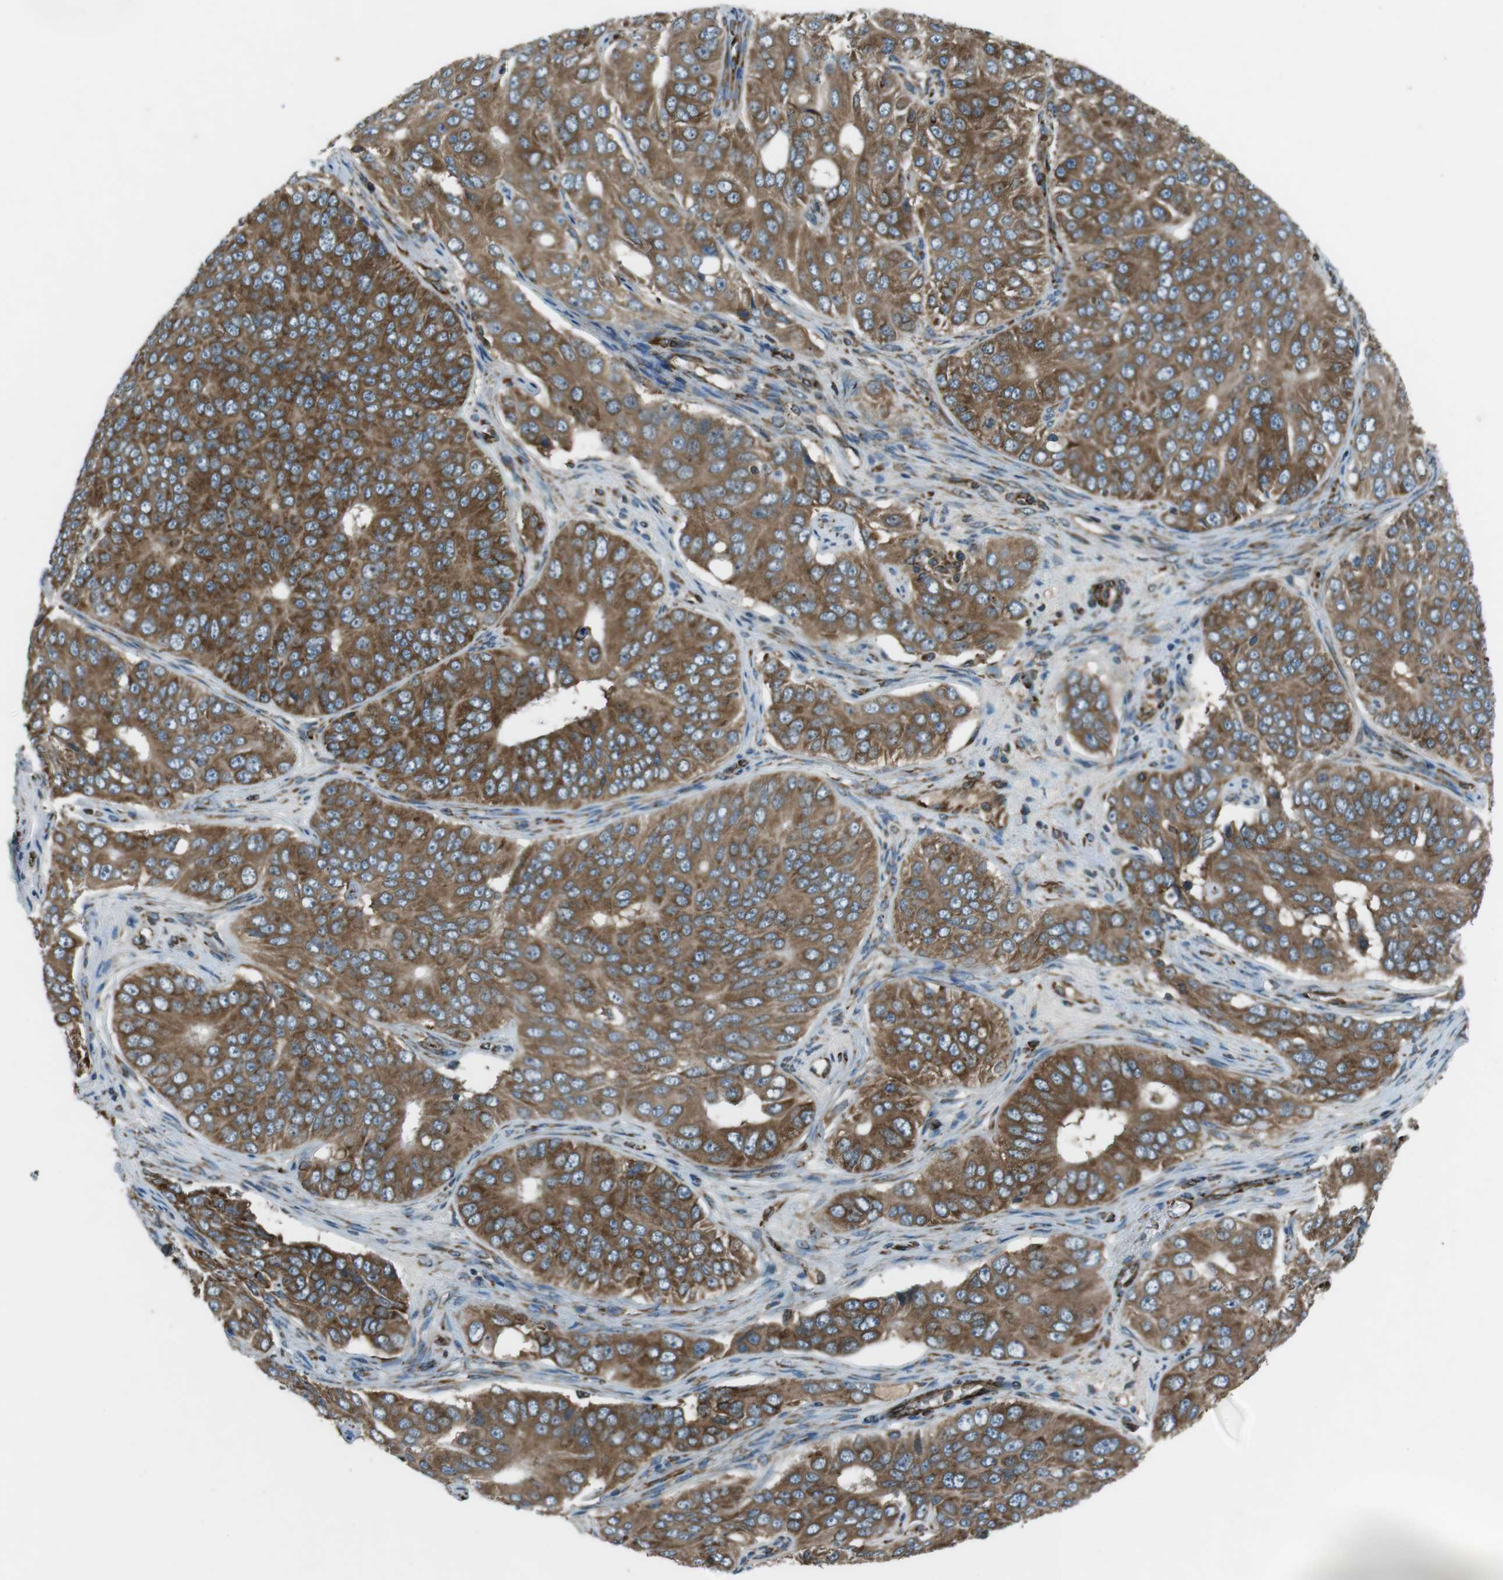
{"staining": {"intensity": "strong", "quantity": ">75%", "location": "cytoplasmic/membranous"}, "tissue": "ovarian cancer", "cell_type": "Tumor cells", "image_type": "cancer", "snomed": [{"axis": "morphology", "description": "Carcinoma, endometroid"}, {"axis": "topography", "description": "Ovary"}], "caption": "Protein expression analysis of ovarian endometroid carcinoma exhibits strong cytoplasmic/membranous expression in about >75% of tumor cells.", "gene": "KTN1", "patient": {"sex": "female", "age": 51}}